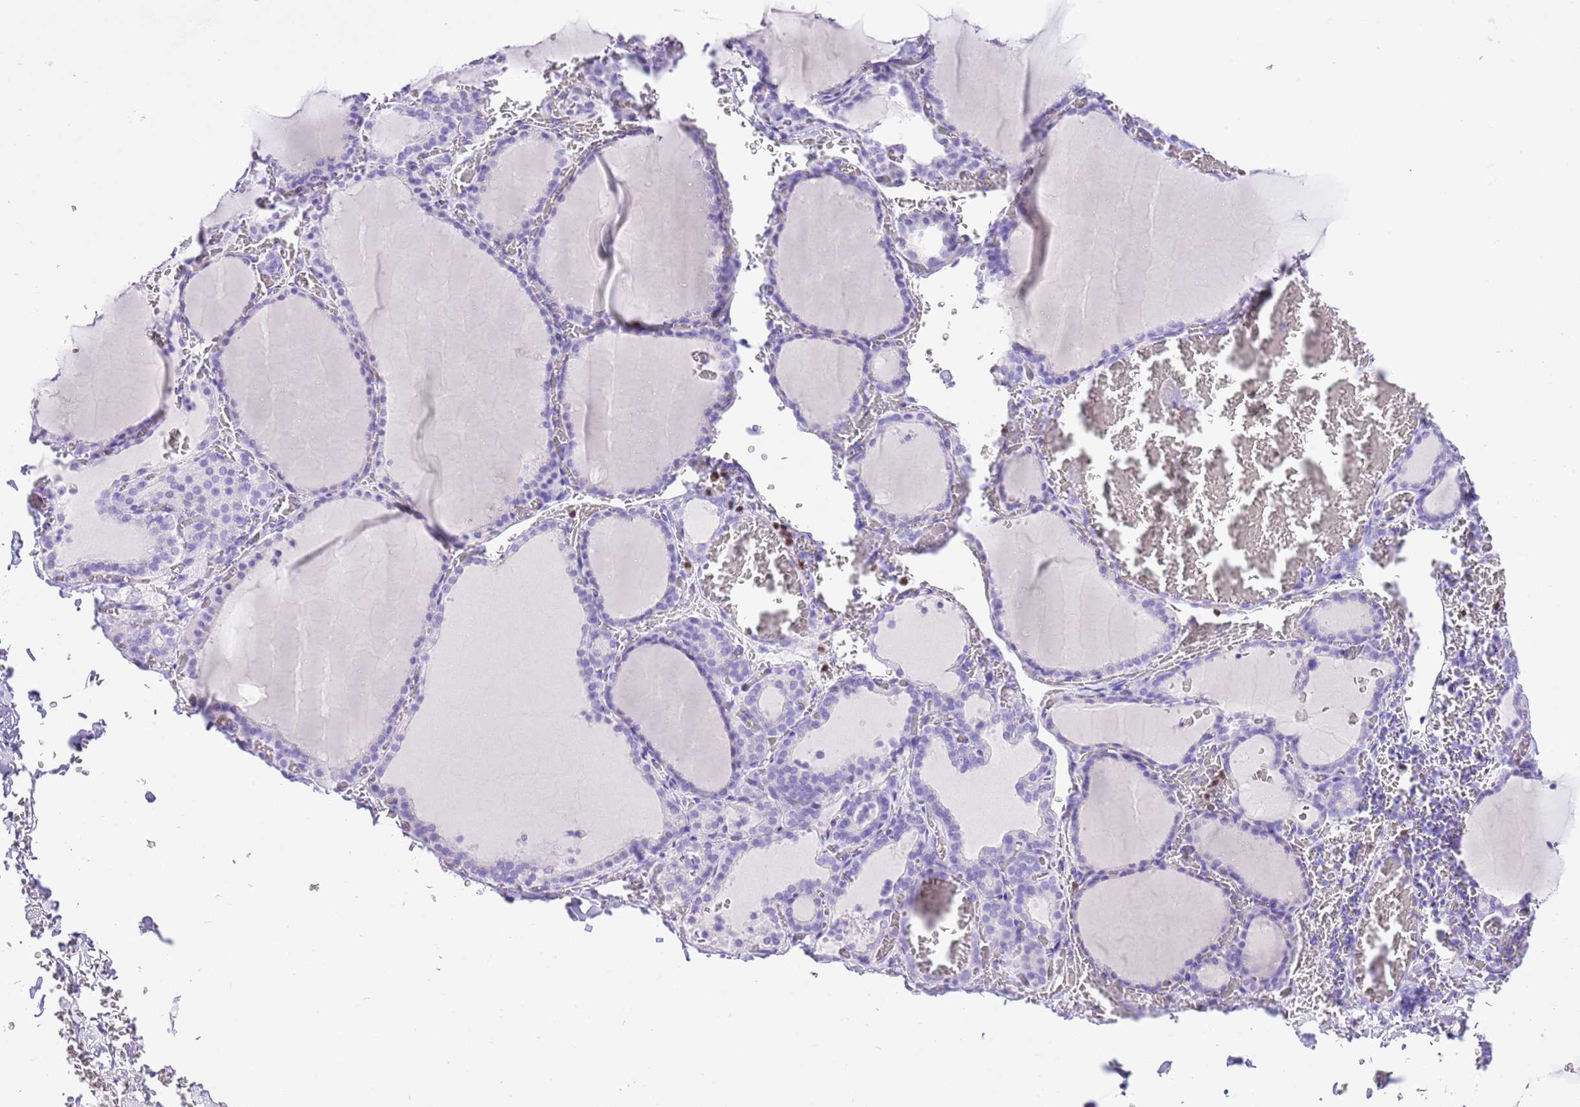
{"staining": {"intensity": "negative", "quantity": "none", "location": "none"}, "tissue": "thyroid gland", "cell_type": "Glandular cells", "image_type": "normal", "snomed": [{"axis": "morphology", "description": "Normal tissue, NOS"}, {"axis": "topography", "description": "Thyroid gland"}], "caption": "Immunohistochemistry histopathology image of normal thyroid gland: human thyroid gland stained with DAB (3,3'-diaminobenzidine) exhibits no significant protein positivity in glandular cells.", "gene": "BHLHA15", "patient": {"sex": "female", "age": 39}}